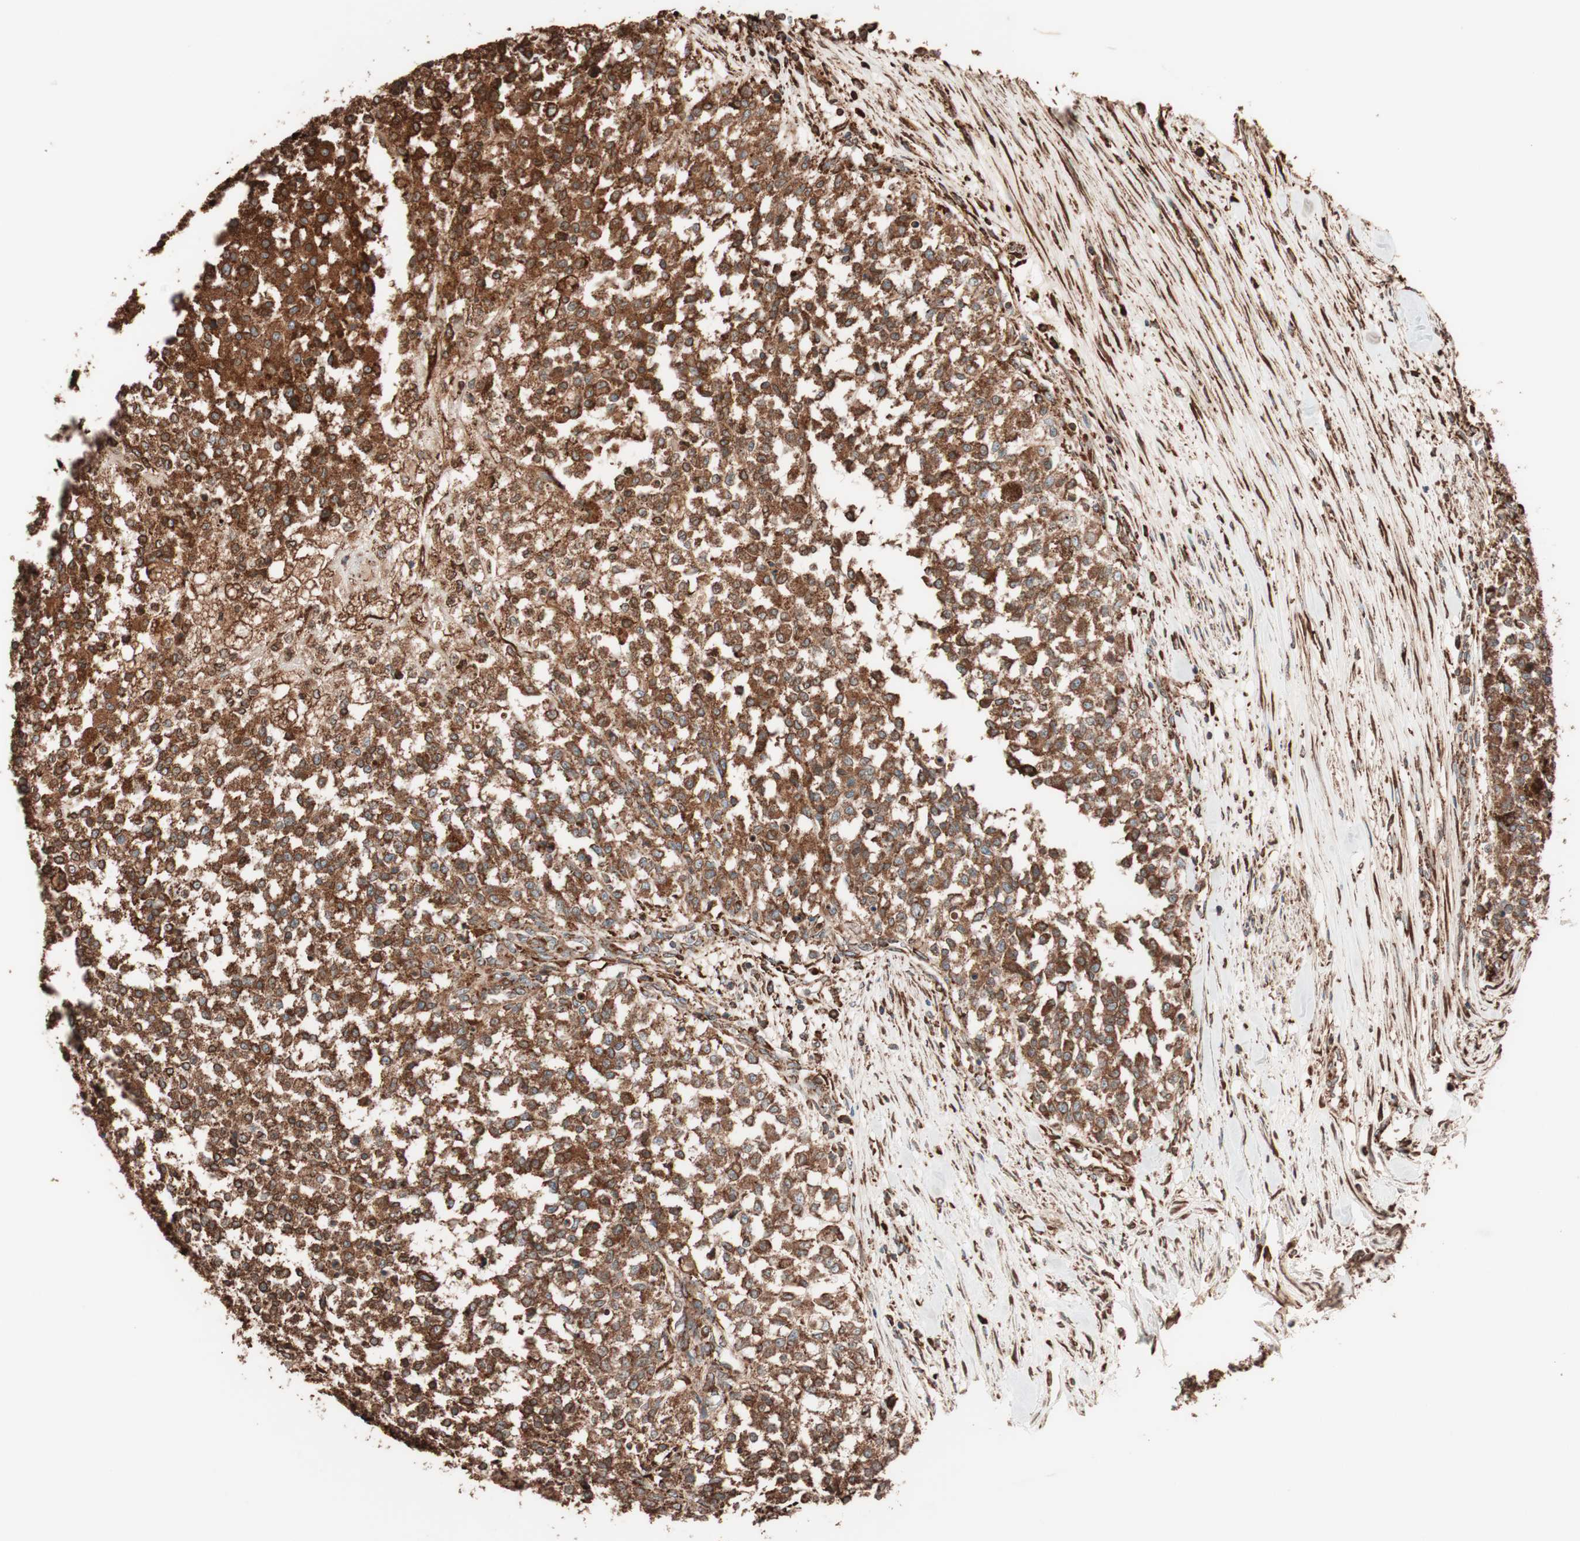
{"staining": {"intensity": "strong", "quantity": ">75%", "location": "cytoplasmic/membranous"}, "tissue": "testis cancer", "cell_type": "Tumor cells", "image_type": "cancer", "snomed": [{"axis": "morphology", "description": "Seminoma, NOS"}, {"axis": "topography", "description": "Testis"}], "caption": "Testis seminoma was stained to show a protein in brown. There is high levels of strong cytoplasmic/membranous positivity in about >75% of tumor cells. (DAB (3,3'-diaminobenzidine) IHC with brightfield microscopy, high magnification).", "gene": "VEGFA", "patient": {"sex": "male", "age": 59}}